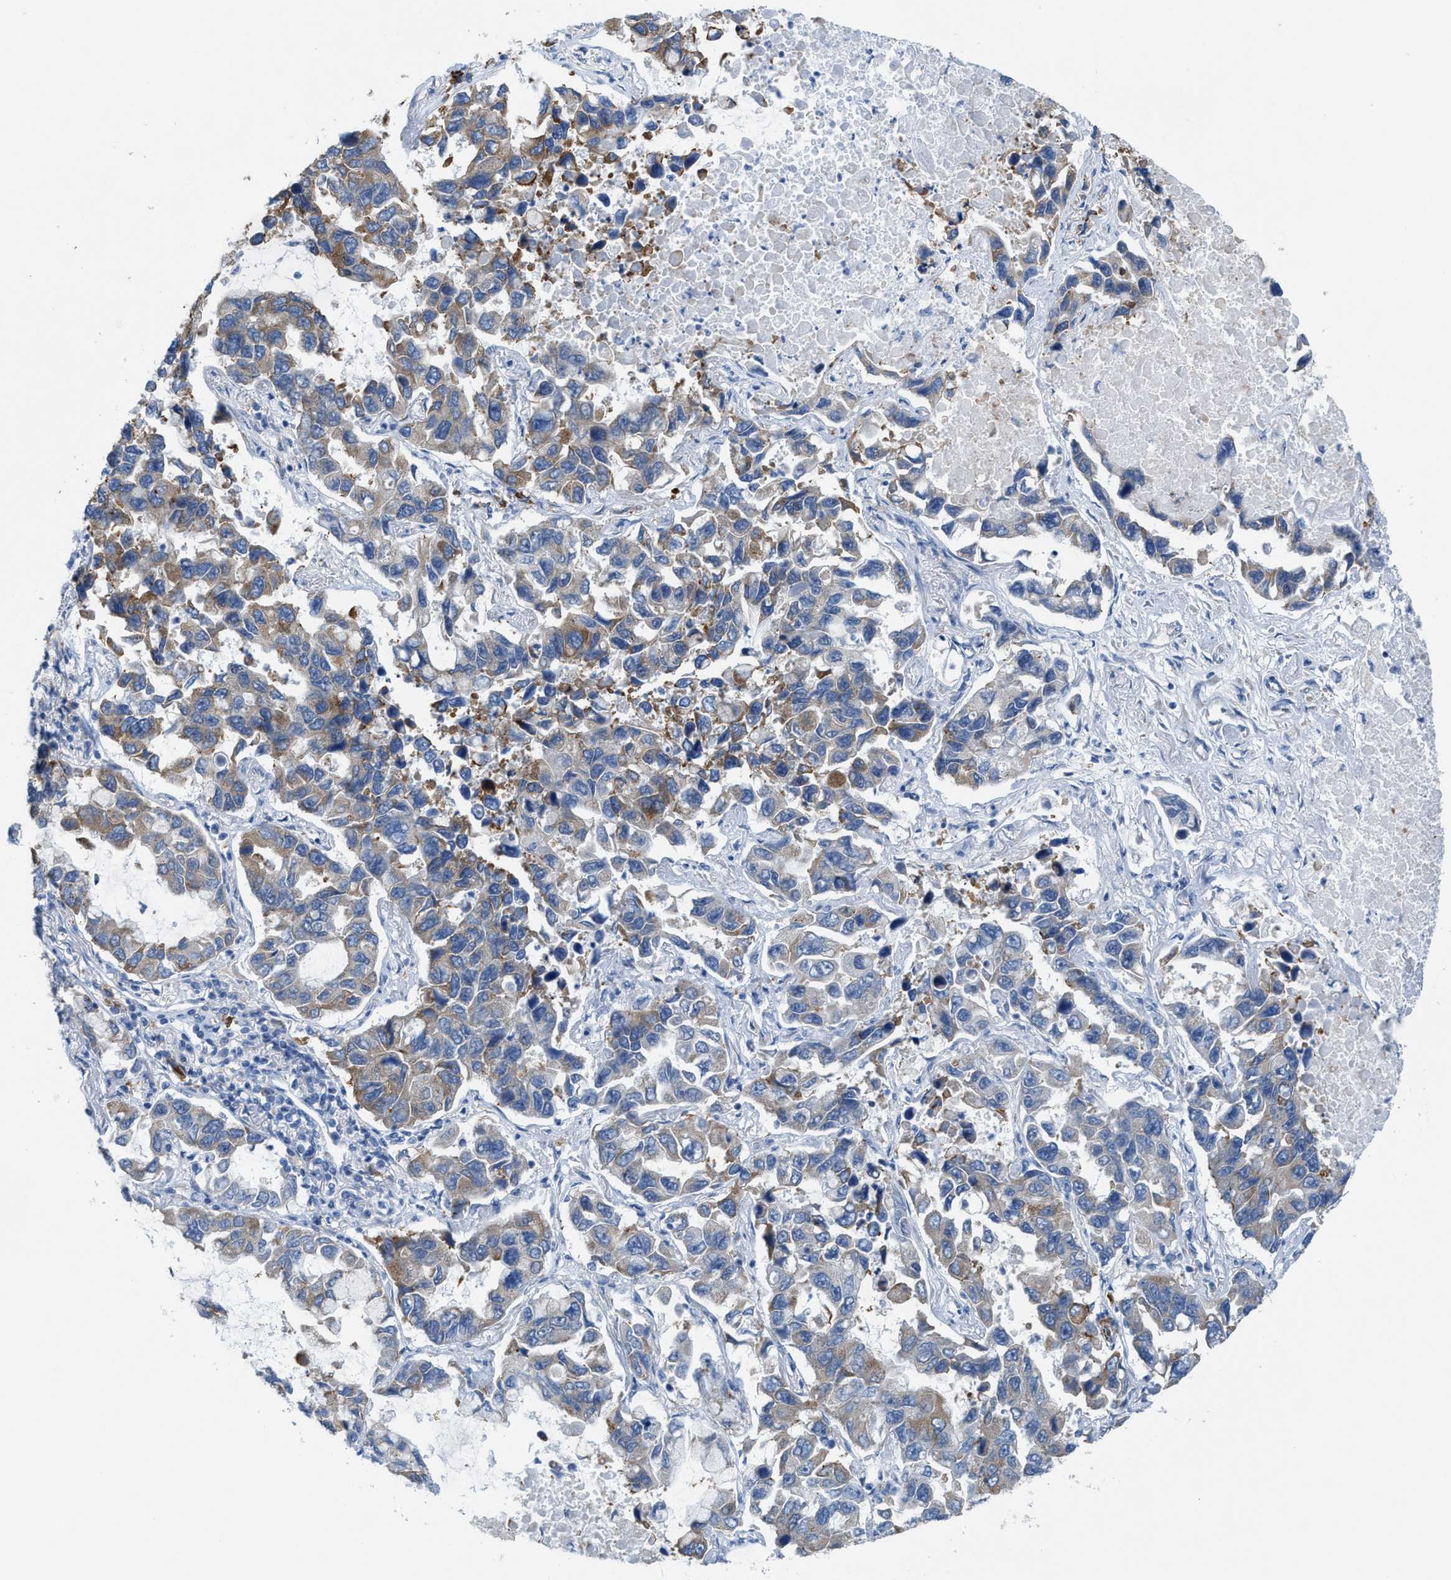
{"staining": {"intensity": "moderate", "quantity": "<25%", "location": "cytoplasmic/membranous"}, "tissue": "lung cancer", "cell_type": "Tumor cells", "image_type": "cancer", "snomed": [{"axis": "morphology", "description": "Adenocarcinoma, NOS"}, {"axis": "topography", "description": "Lung"}], "caption": "Immunohistochemistry (IHC) histopathology image of neoplastic tissue: human adenocarcinoma (lung) stained using immunohistochemistry displays low levels of moderate protein expression localized specifically in the cytoplasmic/membranous of tumor cells, appearing as a cytoplasmic/membranous brown color.", "gene": "KIFC3", "patient": {"sex": "male", "age": 64}}